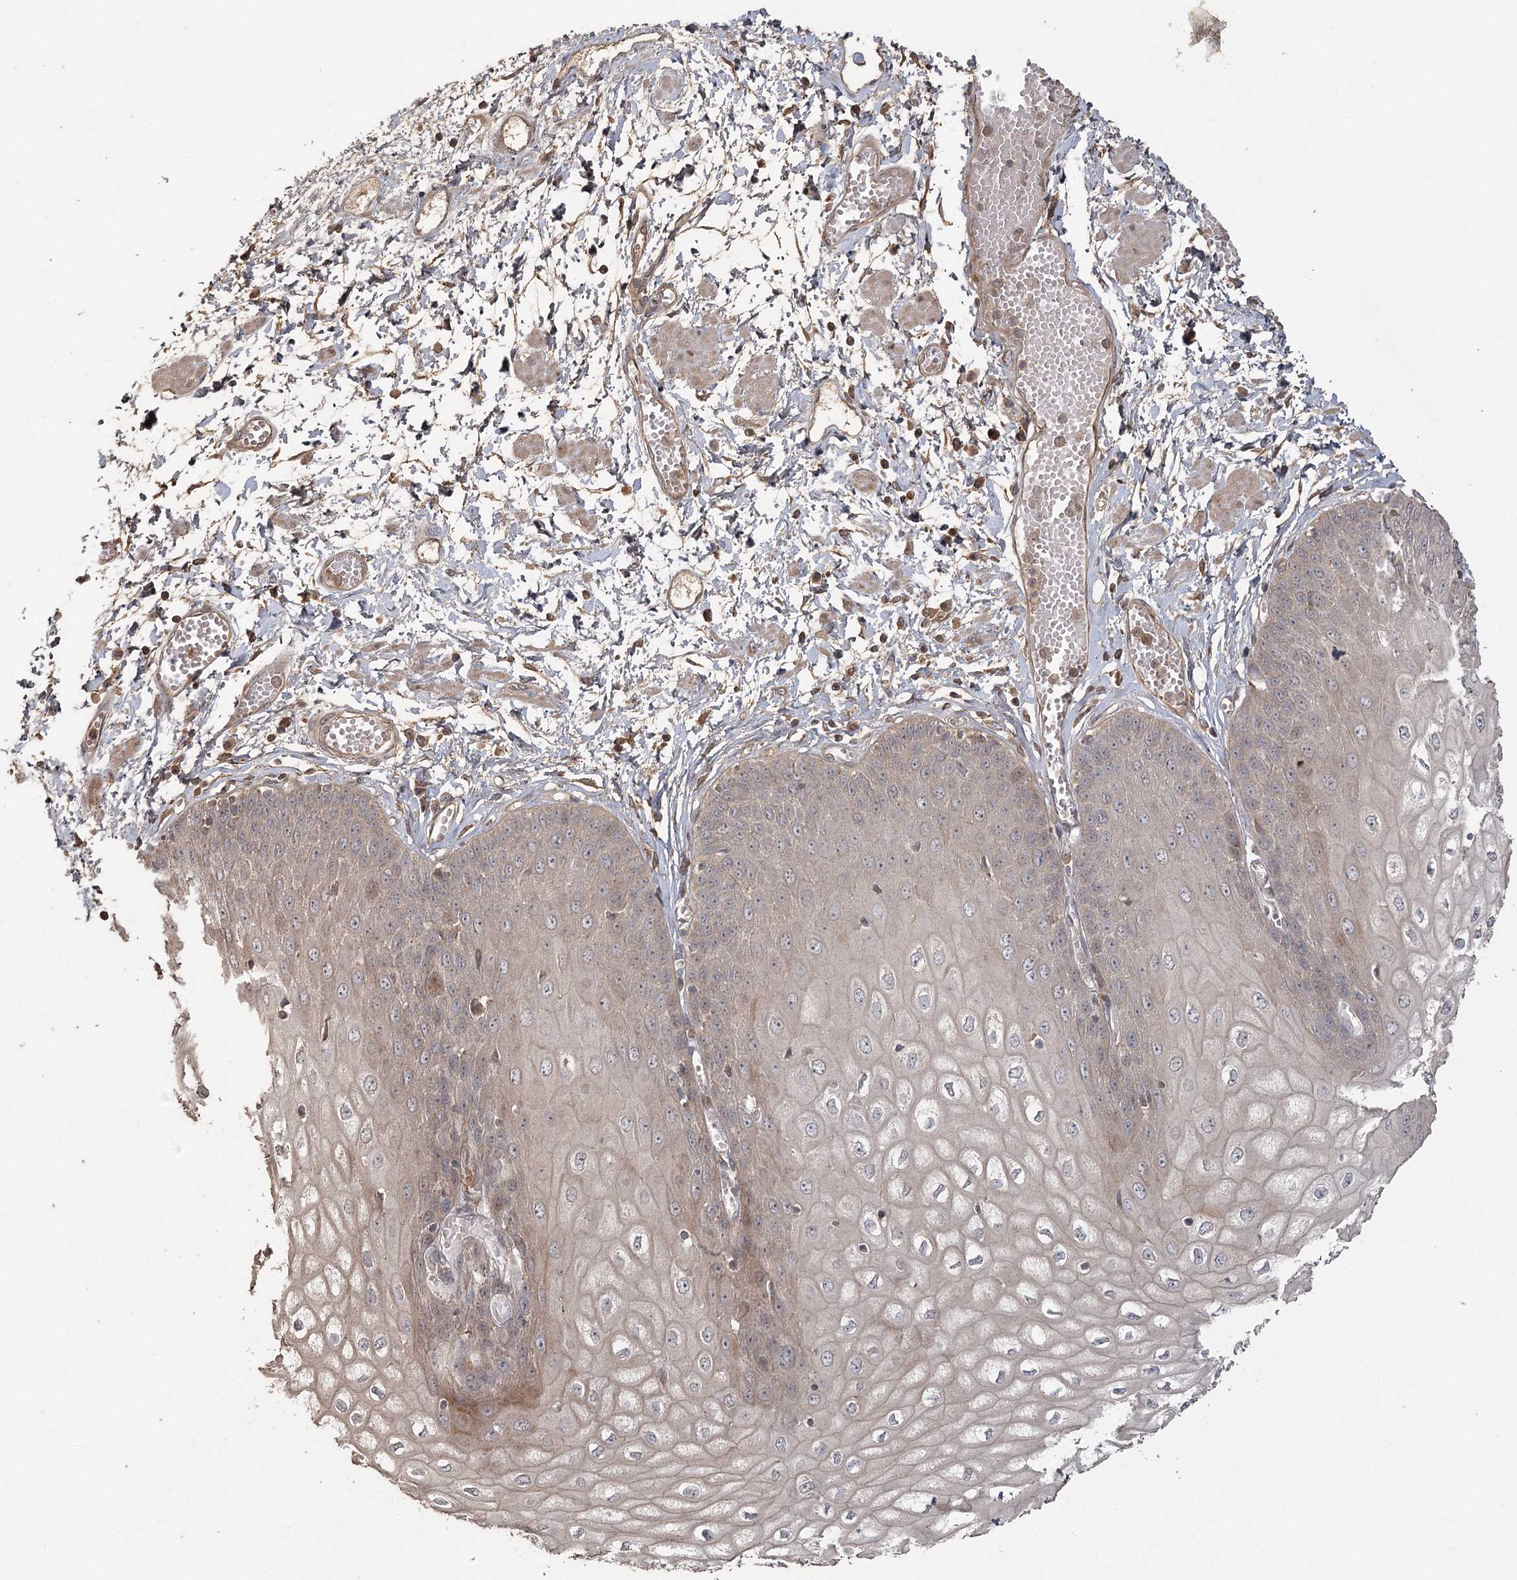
{"staining": {"intensity": "moderate", "quantity": "25%-75%", "location": "cytoplasmic/membranous"}, "tissue": "esophagus", "cell_type": "Squamous epithelial cells", "image_type": "normal", "snomed": [{"axis": "morphology", "description": "Normal tissue, NOS"}, {"axis": "topography", "description": "Esophagus"}], "caption": "IHC histopathology image of normal human esophagus stained for a protein (brown), which exhibits medium levels of moderate cytoplasmic/membranous positivity in about 25%-75% of squamous epithelial cells.", "gene": "OBSL1", "patient": {"sex": "male", "age": 60}}